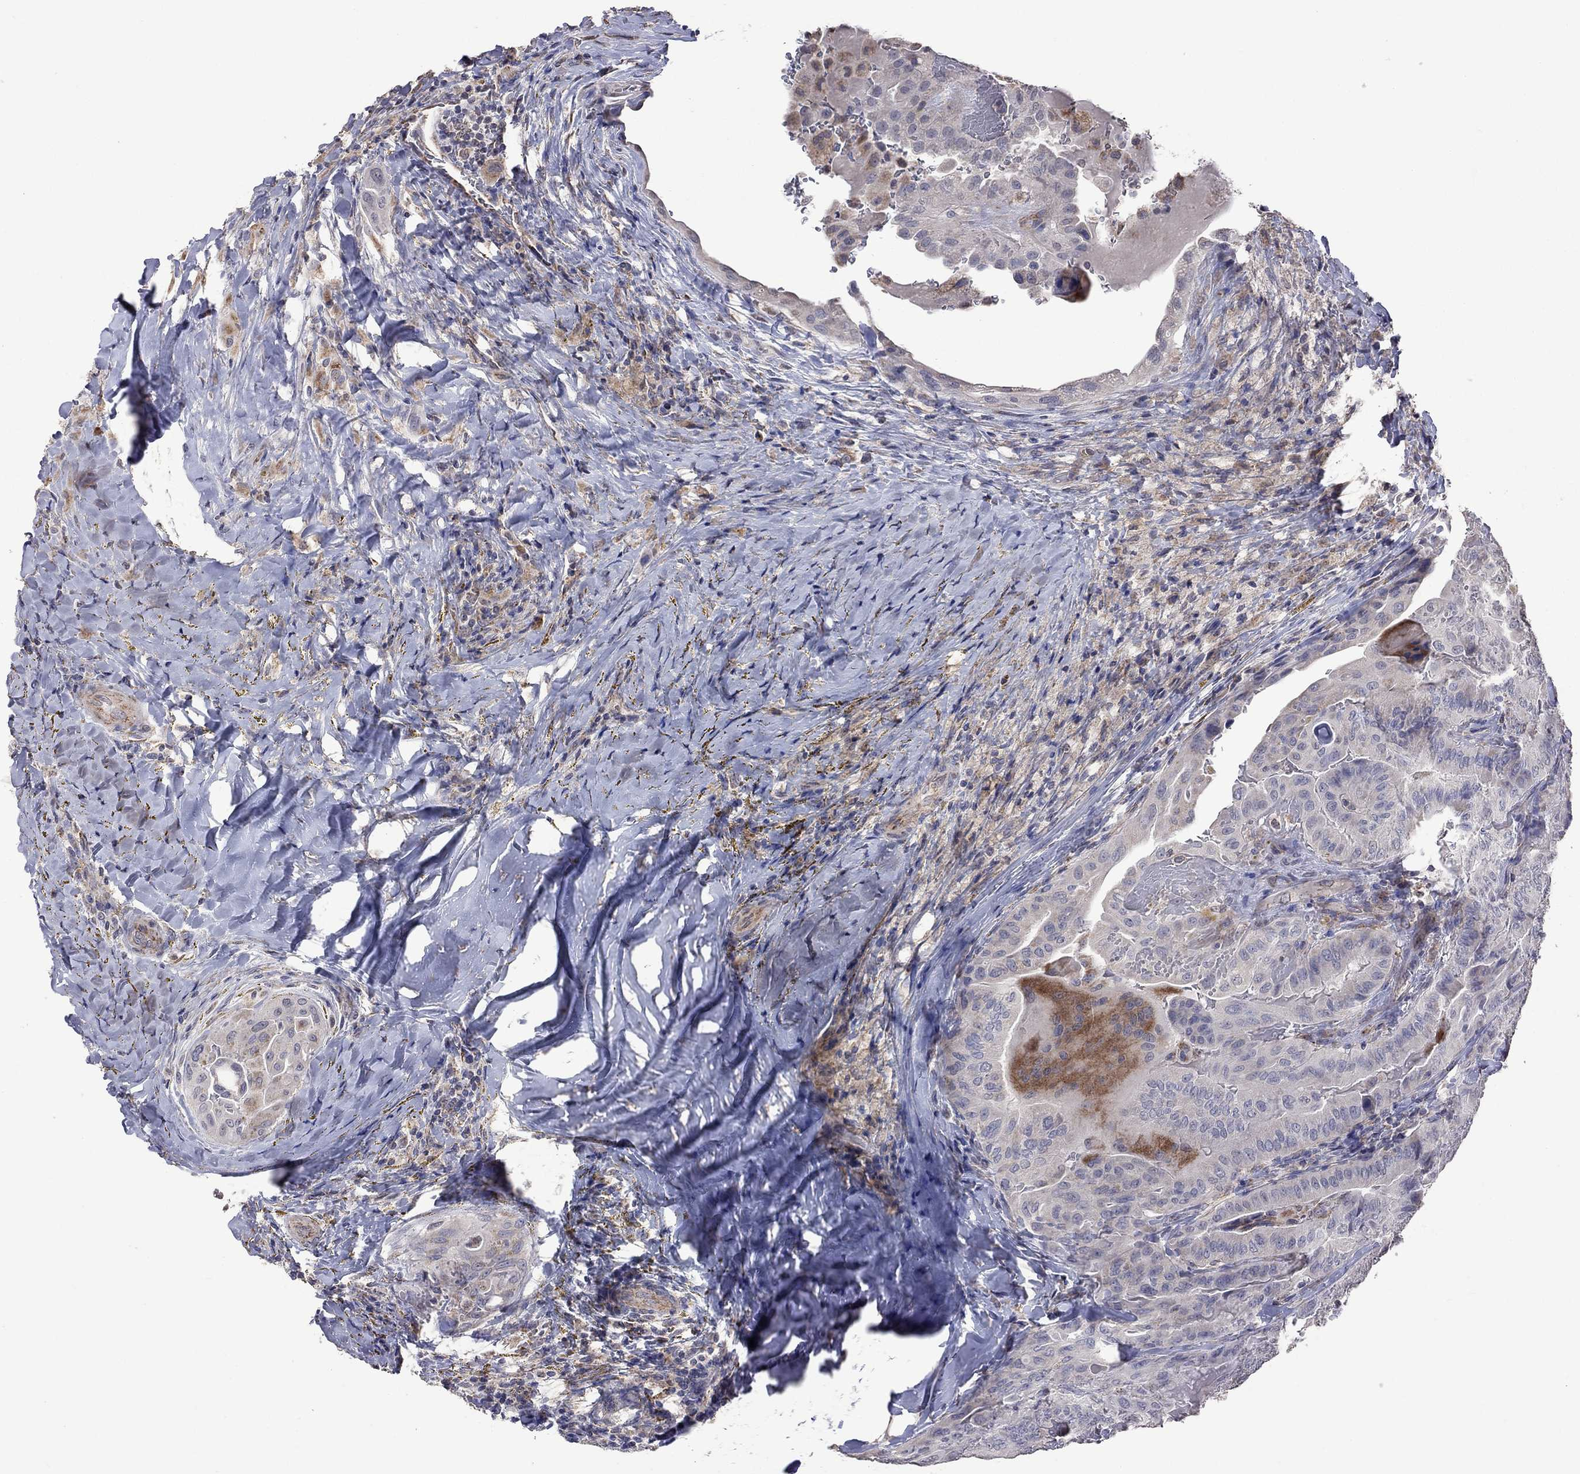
{"staining": {"intensity": "negative", "quantity": "none", "location": "none"}, "tissue": "thyroid cancer", "cell_type": "Tumor cells", "image_type": "cancer", "snomed": [{"axis": "morphology", "description": "Papillary adenocarcinoma, NOS"}, {"axis": "topography", "description": "Thyroid gland"}], "caption": "This is an immunohistochemistry image of papillary adenocarcinoma (thyroid). There is no positivity in tumor cells.", "gene": "NDUFB1", "patient": {"sex": "female", "age": 68}}